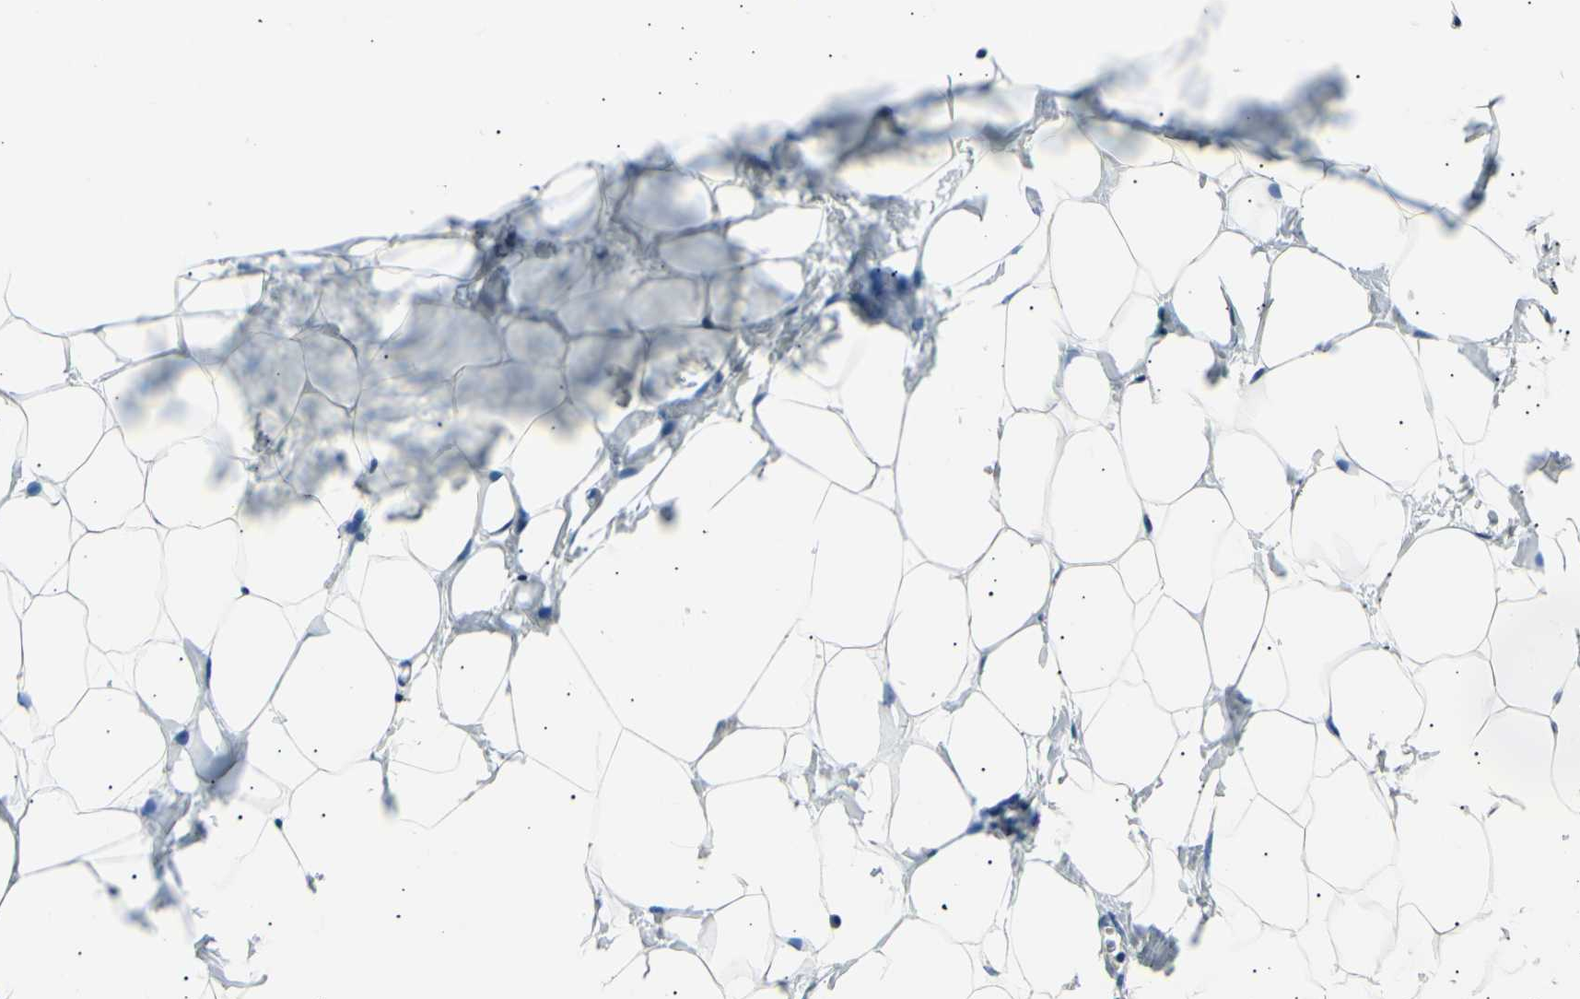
{"staining": {"intensity": "negative", "quantity": "none", "location": "none"}, "tissue": "breast", "cell_type": "Adipocytes", "image_type": "normal", "snomed": [{"axis": "morphology", "description": "Normal tissue, NOS"}, {"axis": "topography", "description": "Breast"}], "caption": "The immunohistochemistry (IHC) histopathology image has no significant positivity in adipocytes of breast. Brightfield microscopy of IHC stained with DAB (brown) and hematoxylin (blue), captured at high magnification.", "gene": "AK1", "patient": {"sex": "female", "age": 27}}